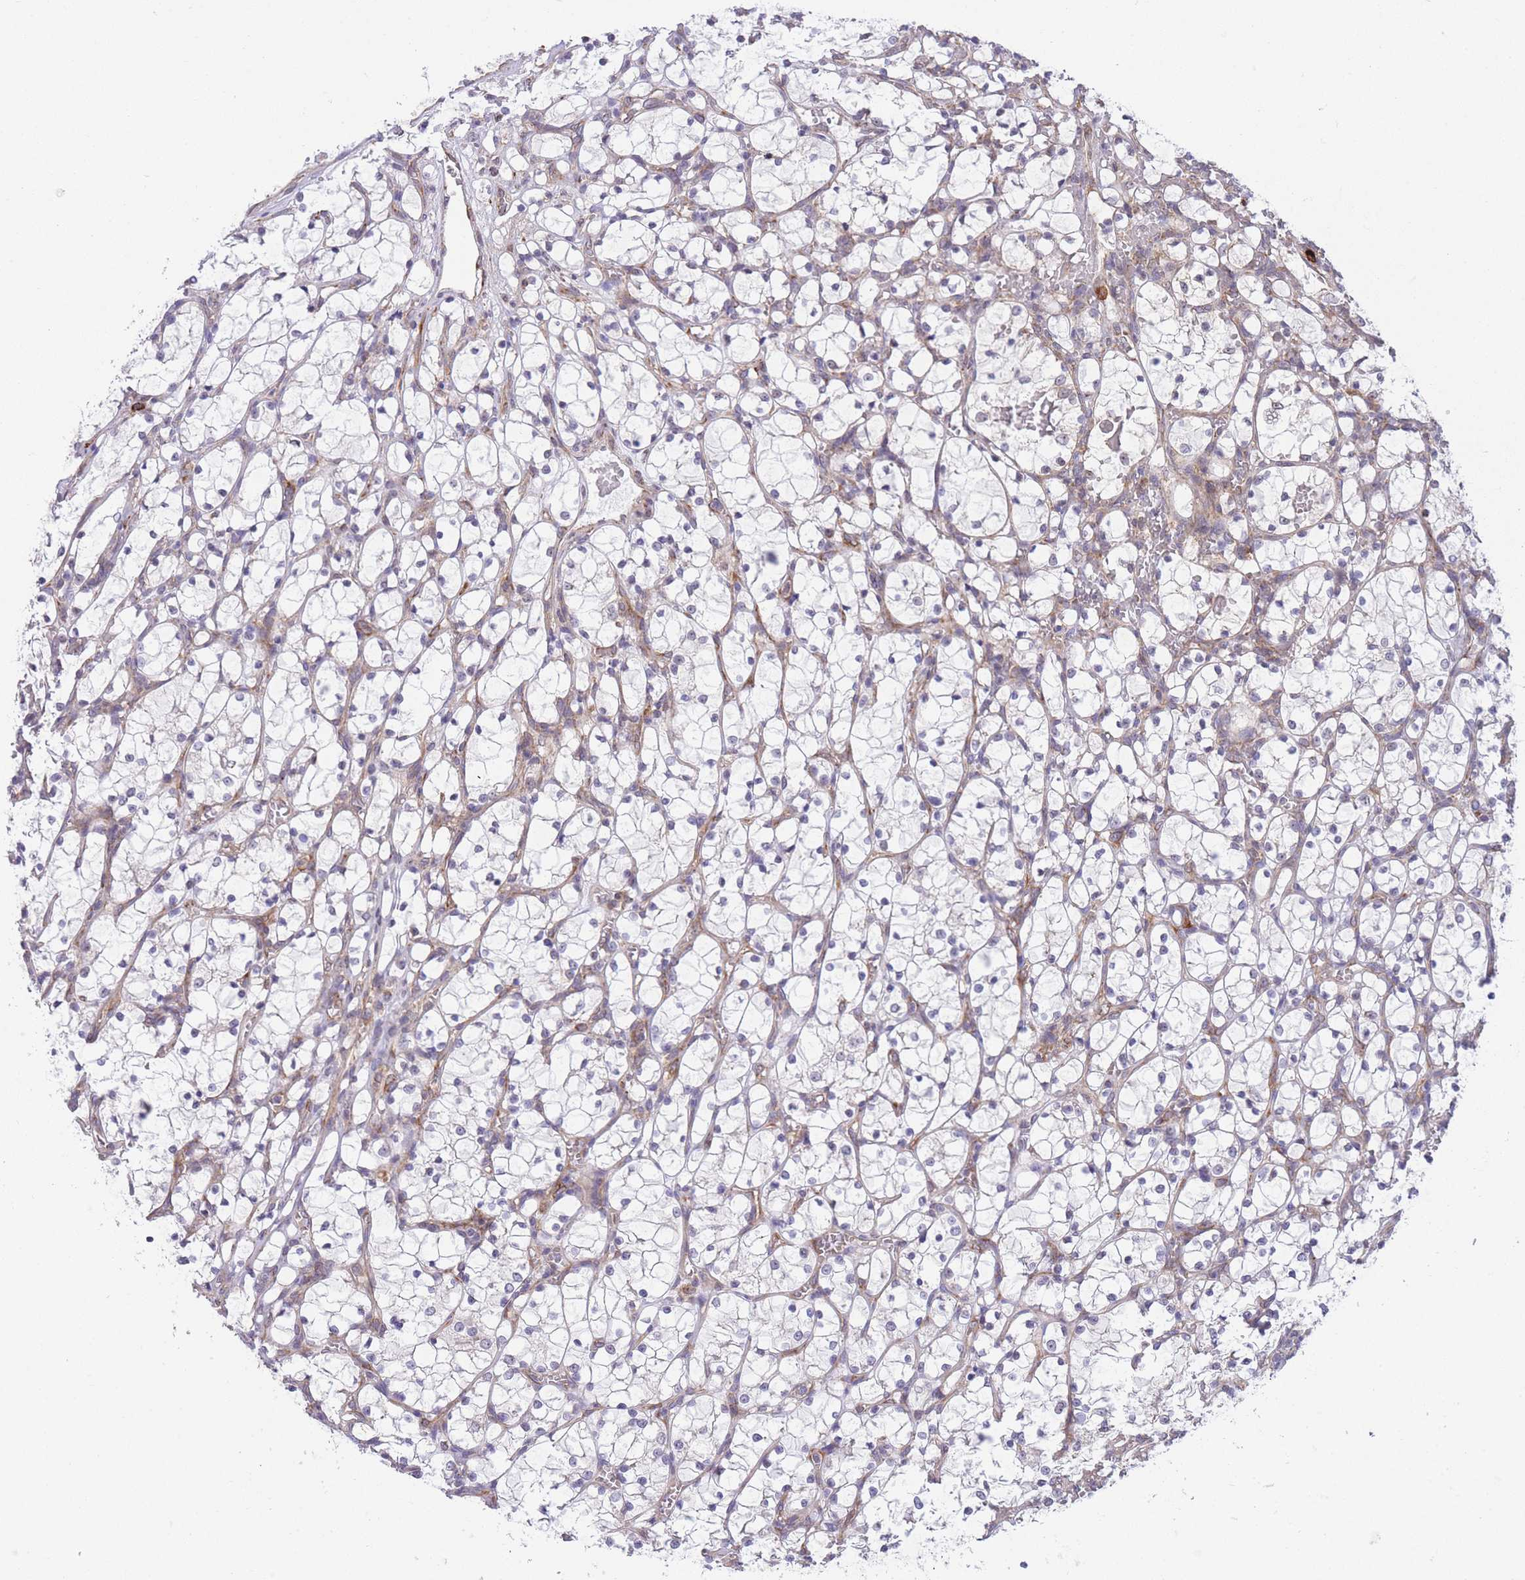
{"staining": {"intensity": "negative", "quantity": "none", "location": "none"}, "tissue": "renal cancer", "cell_type": "Tumor cells", "image_type": "cancer", "snomed": [{"axis": "morphology", "description": "Adenocarcinoma, NOS"}, {"axis": "topography", "description": "Kidney"}], "caption": "Image shows no protein expression in tumor cells of renal cancer tissue. (DAB immunohistochemistry, high magnification).", "gene": "EXOSC8", "patient": {"sex": "female", "age": 69}}